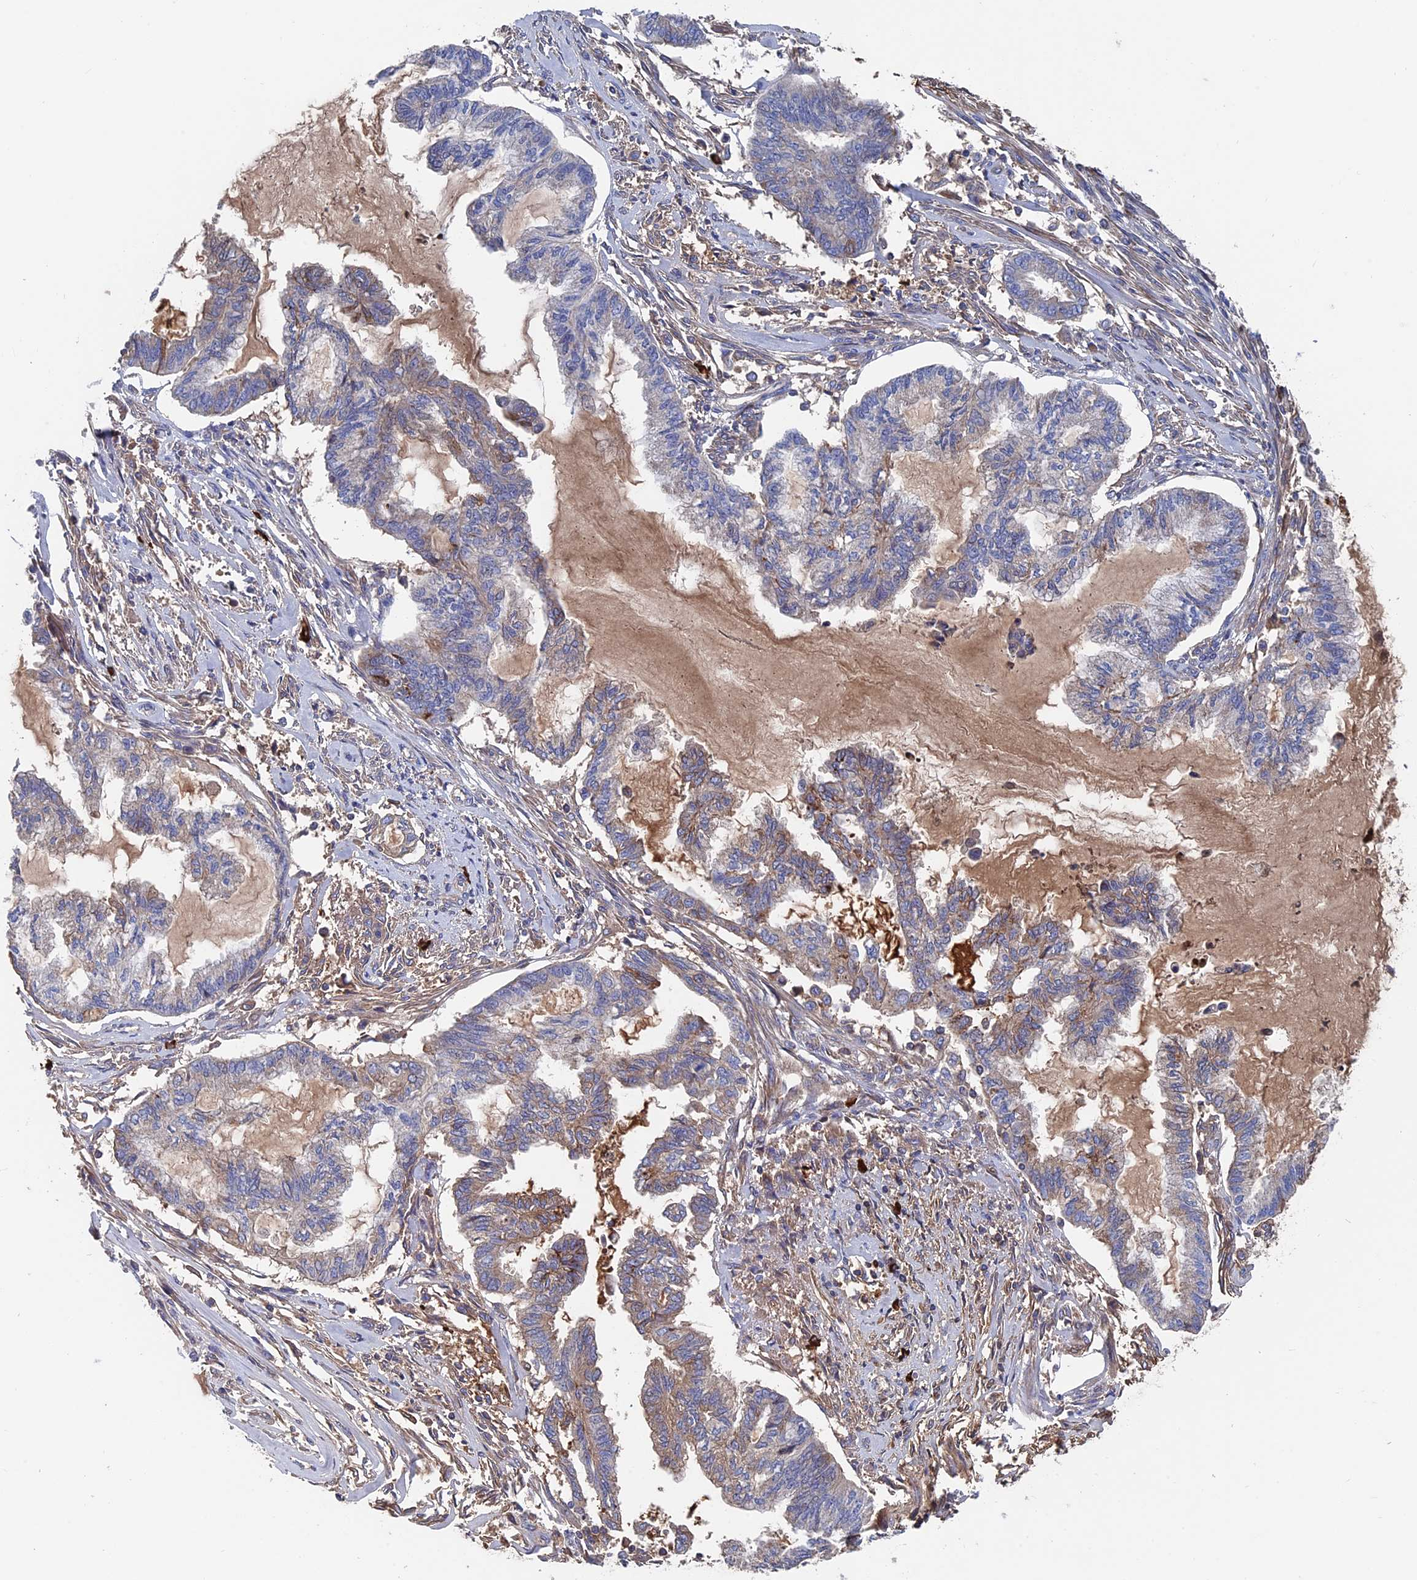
{"staining": {"intensity": "weak", "quantity": "<25%", "location": "cytoplasmic/membranous"}, "tissue": "endometrial cancer", "cell_type": "Tumor cells", "image_type": "cancer", "snomed": [{"axis": "morphology", "description": "Adenocarcinoma, NOS"}, {"axis": "topography", "description": "Endometrium"}], "caption": "There is no significant positivity in tumor cells of endometrial cancer. (Stains: DAB (3,3'-diaminobenzidine) immunohistochemistry (IHC) with hematoxylin counter stain, Microscopy: brightfield microscopy at high magnification).", "gene": "RPUSD1", "patient": {"sex": "female", "age": 86}}